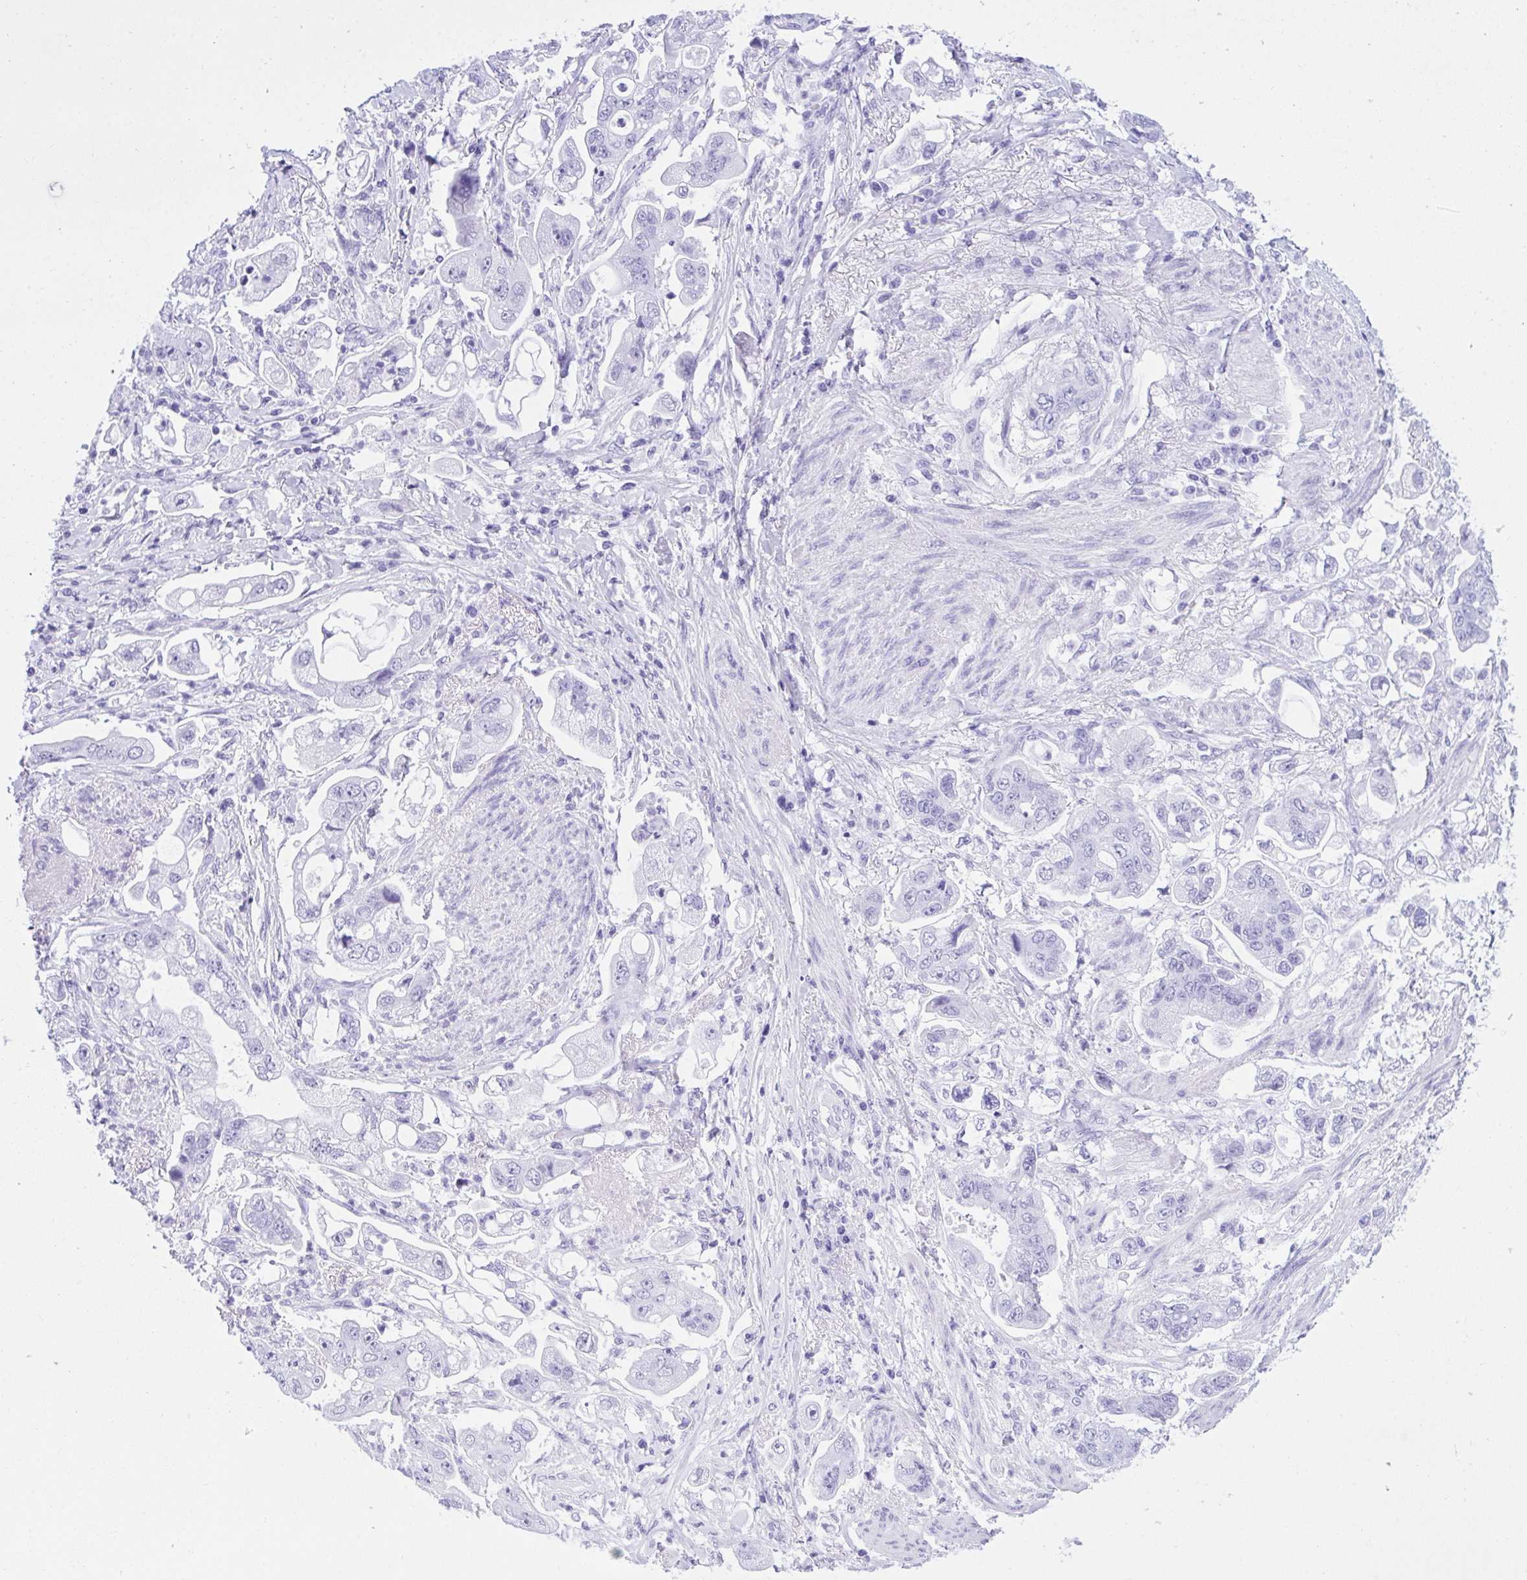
{"staining": {"intensity": "negative", "quantity": "none", "location": "none"}, "tissue": "stomach cancer", "cell_type": "Tumor cells", "image_type": "cancer", "snomed": [{"axis": "morphology", "description": "Adenocarcinoma, NOS"}, {"axis": "topography", "description": "Stomach"}], "caption": "Adenocarcinoma (stomach) stained for a protein using immunohistochemistry (IHC) demonstrates no expression tumor cells.", "gene": "TLN2", "patient": {"sex": "male", "age": 62}}